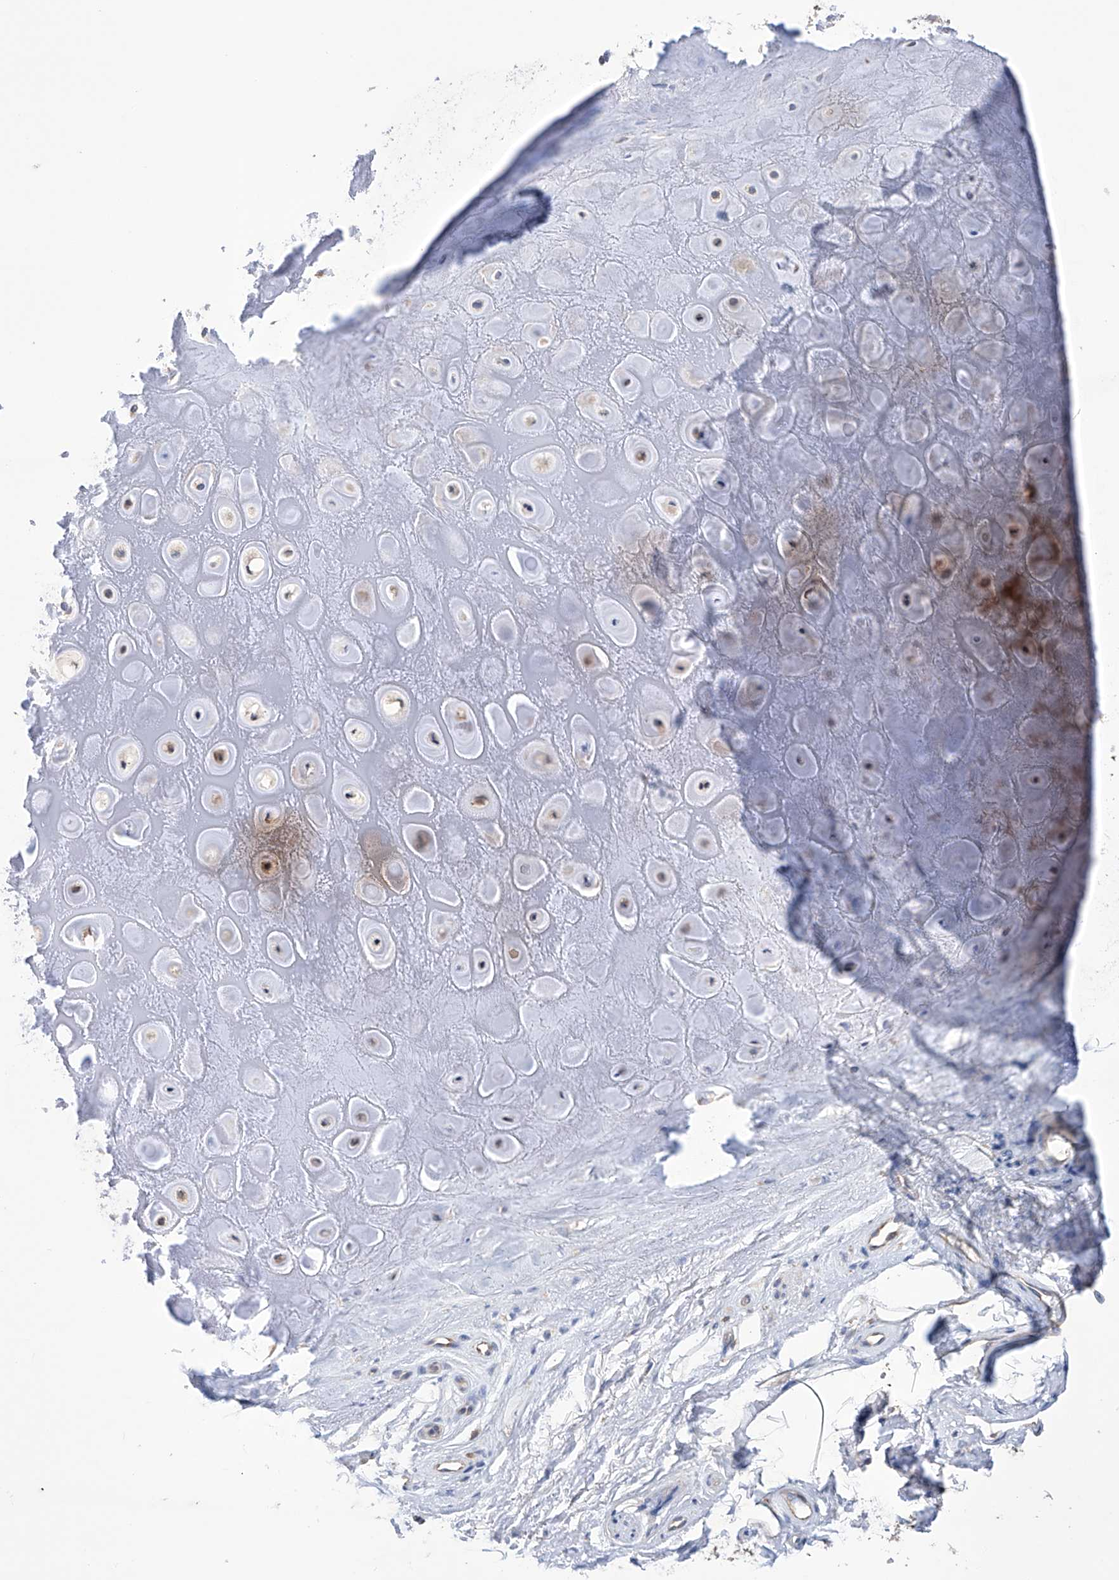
{"staining": {"intensity": "negative", "quantity": "none", "location": "none"}, "tissue": "adipose tissue", "cell_type": "Adipocytes", "image_type": "normal", "snomed": [{"axis": "morphology", "description": "Normal tissue, NOS"}, {"axis": "morphology", "description": "Basal cell carcinoma"}, {"axis": "topography", "description": "Skin"}], "caption": "Immunohistochemistry (IHC) of benign human adipose tissue demonstrates no expression in adipocytes.", "gene": "AFG1L", "patient": {"sex": "female", "age": 89}}